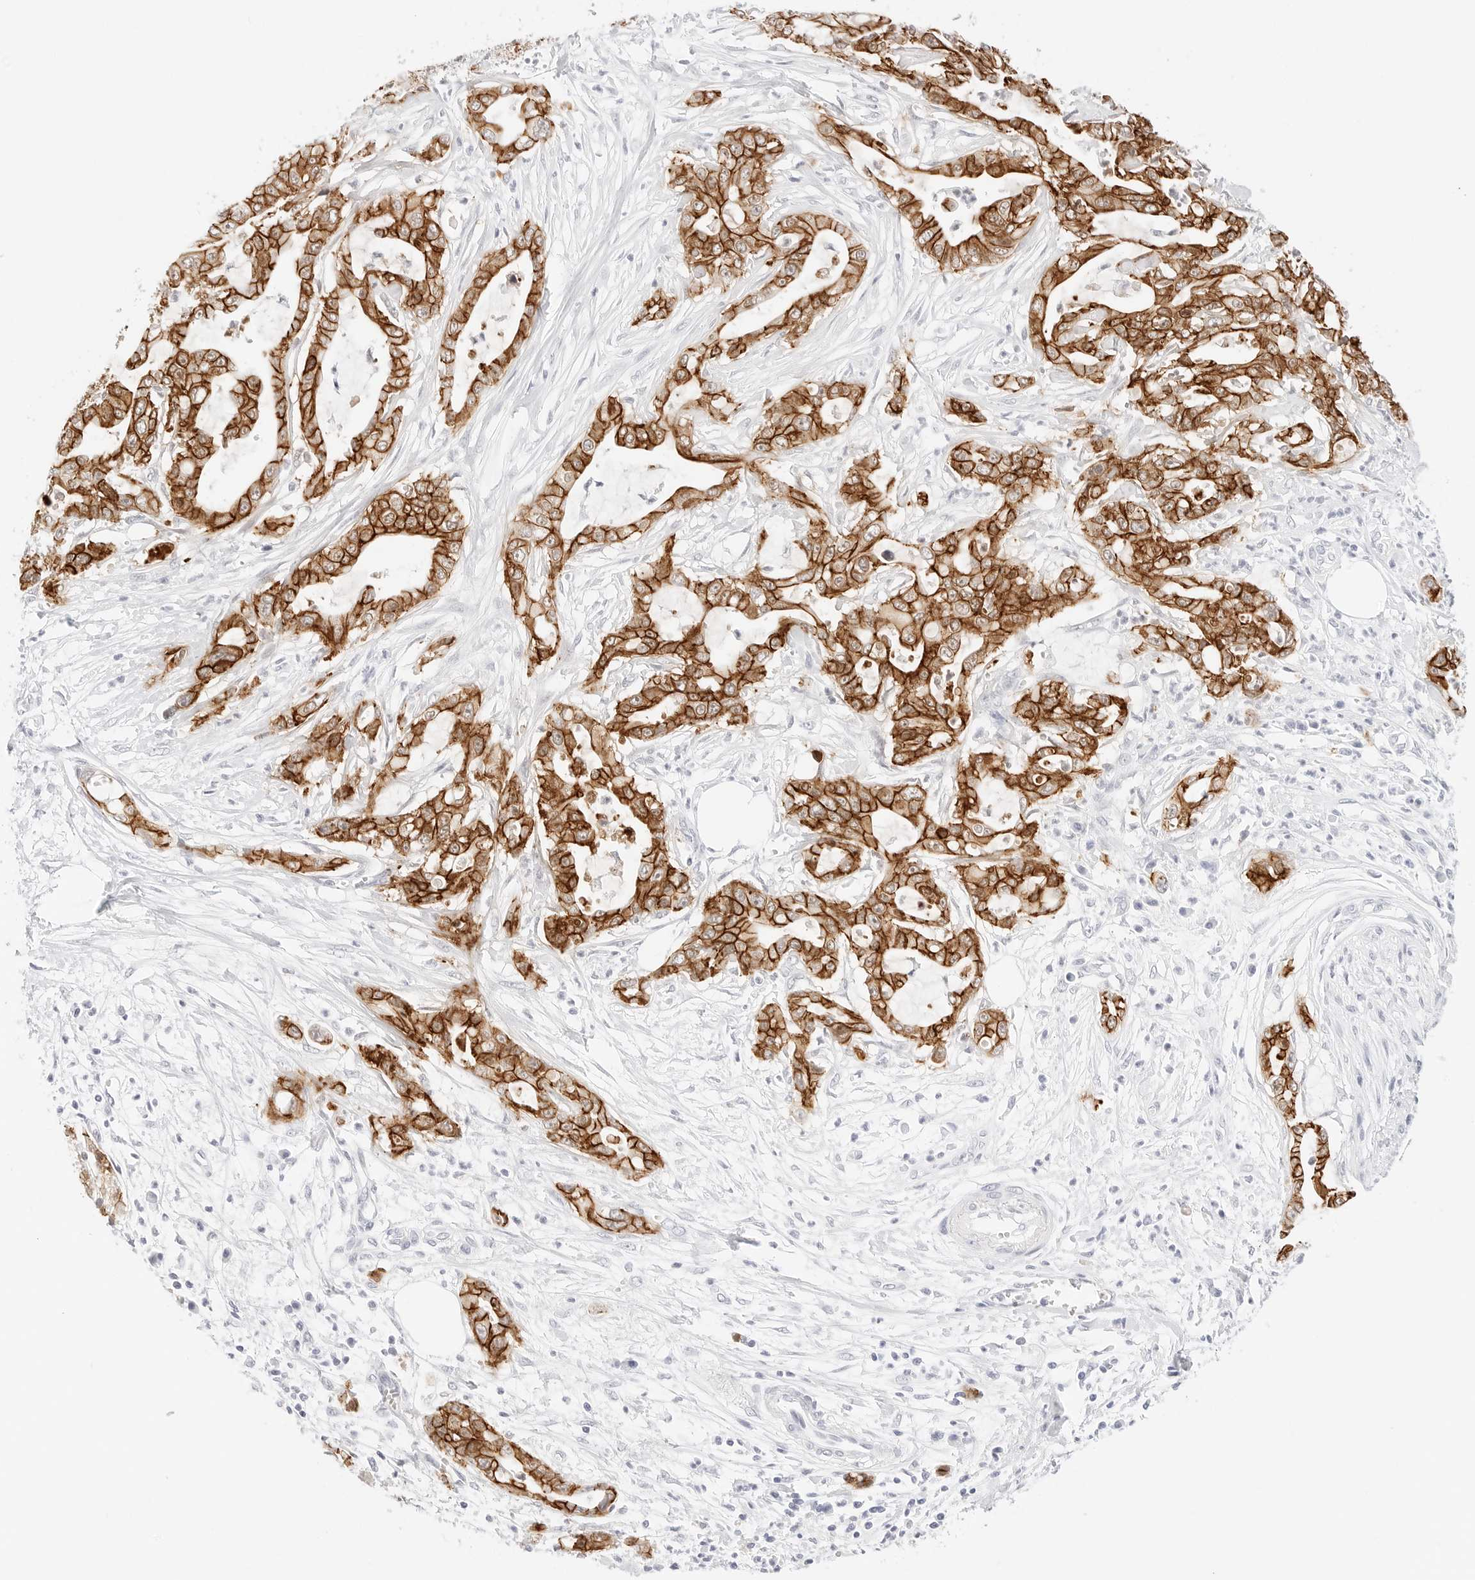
{"staining": {"intensity": "strong", "quantity": ">75%", "location": "cytoplasmic/membranous"}, "tissue": "pancreatic cancer", "cell_type": "Tumor cells", "image_type": "cancer", "snomed": [{"axis": "morphology", "description": "Adenocarcinoma, NOS"}, {"axis": "topography", "description": "Pancreas"}], "caption": "Tumor cells show high levels of strong cytoplasmic/membranous staining in about >75% of cells in human pancreatic adenocarcinoma.", "gene": "CDH1", "patient": {"sex": "male", "age": 68}}